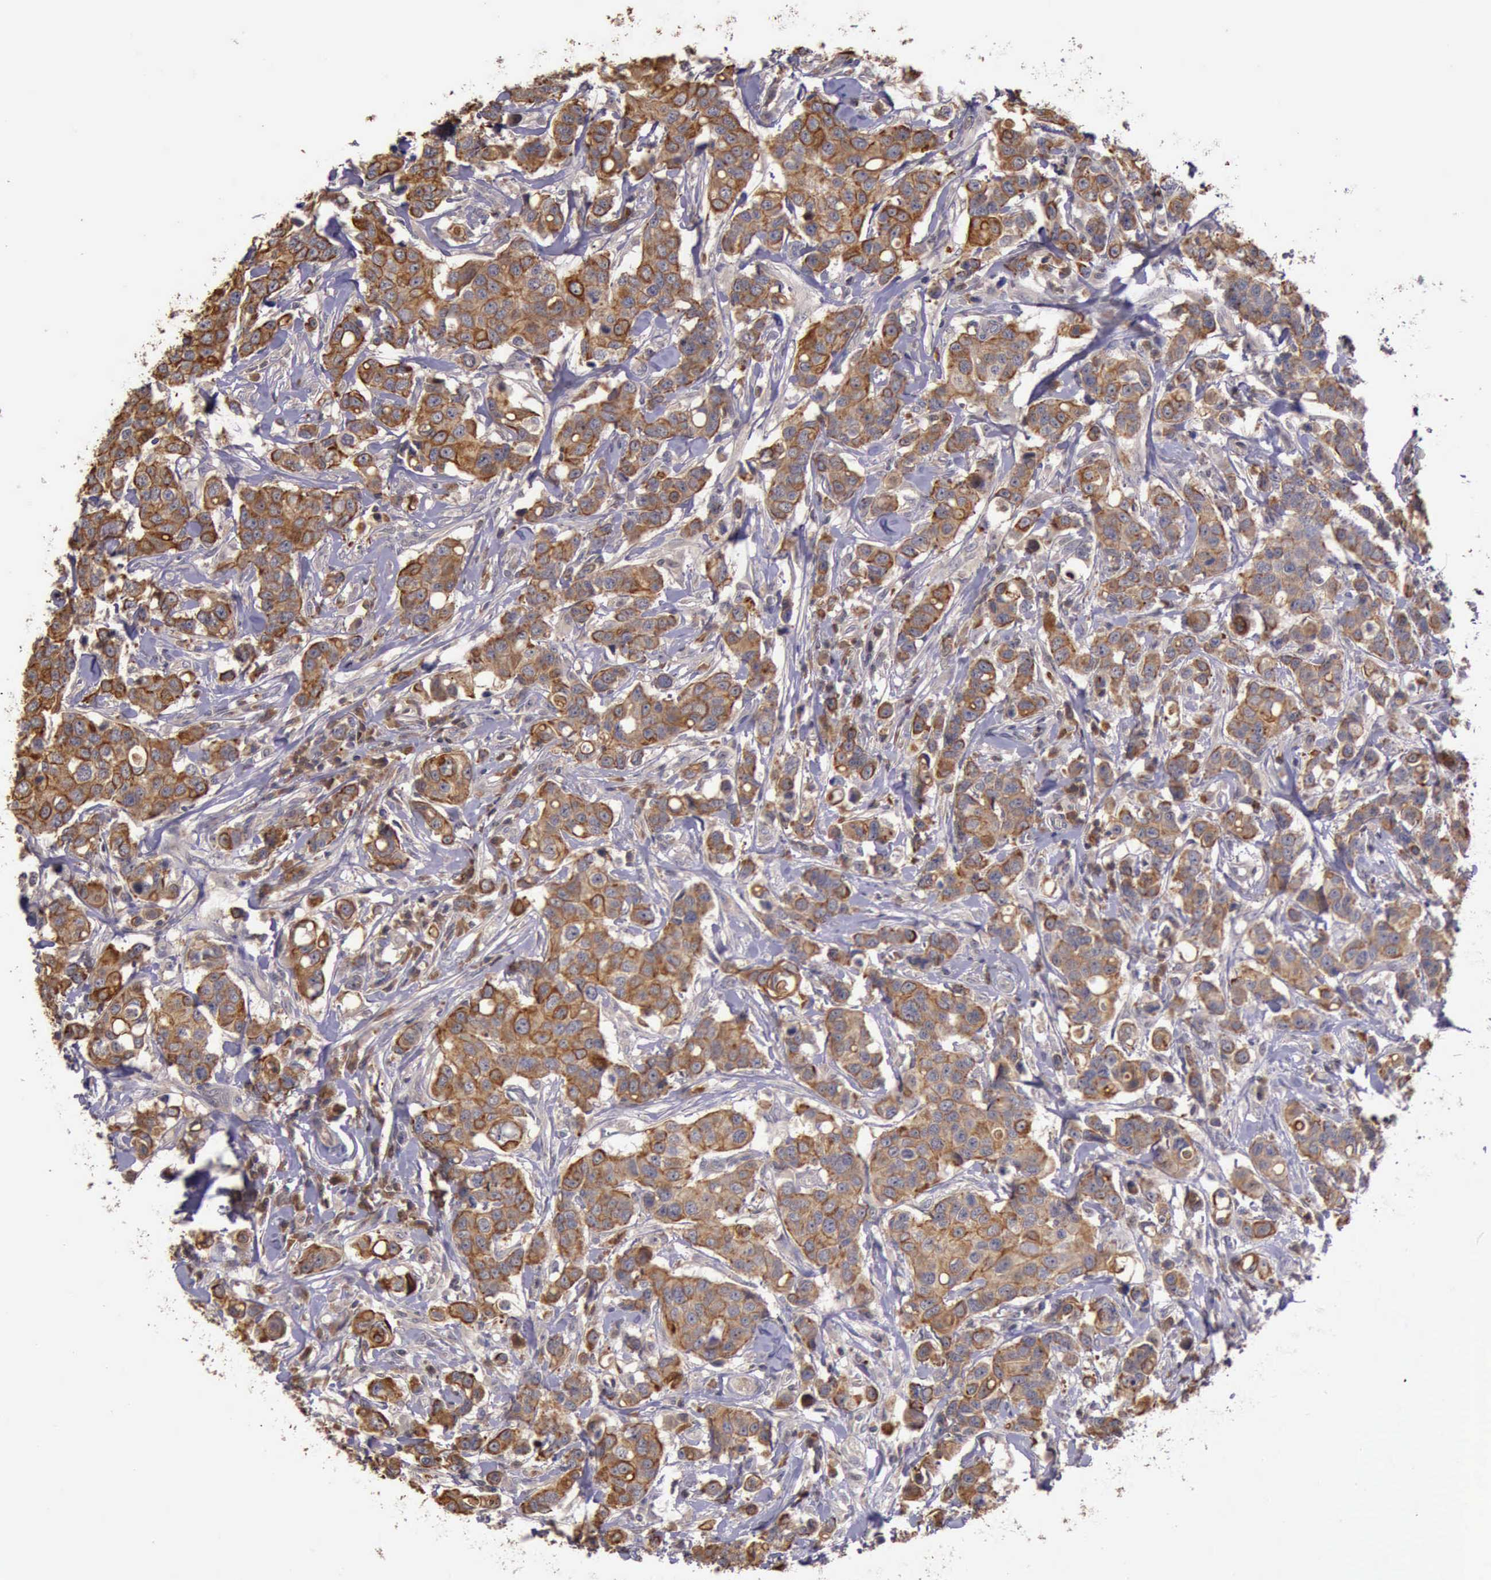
{"staining": {"intensity": "moderate", "quantity": ">75%", "location": "cytoplasmic/membranous"}, "tissue": "breast cancer", "cell_type": "Tumor cells", "image_type": "cancer", "snomed": [{"axis": "morphology", "description": "Duct carcinoma"}, {"axis": "topography", "description": "Breast"}], "caption": "About >75% of tumor cells in human breast cancer display moderate cytoplasmic/membranous protein expression as visualized by brown immunohistochemical staining.", "gene": "RAB39B", "patient": {"sex": "female", "age": 27}}